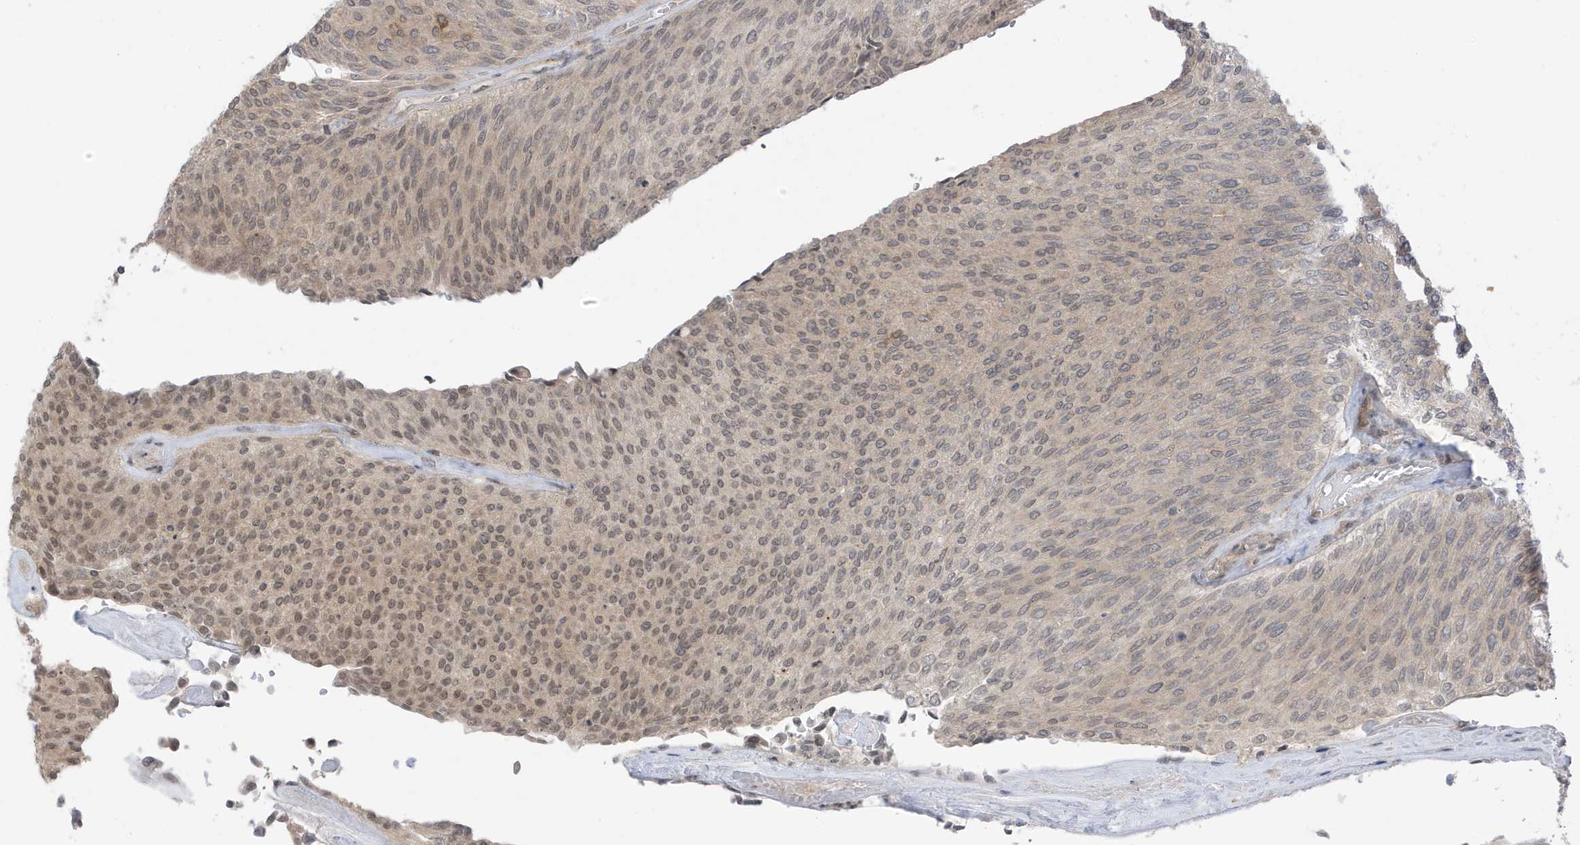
{"staining": {"intensity": "moderate", "quantity": "25%-75%", "location": "nuclear"}, "tissue": "urothelial cancer", "cell_type": "Tumor cells", "image_type": "cancer", "snomed": [{"axis": "morphology", "description": "Urothelial carcinoma, Low grade"}, {"axis": "topography", "description": "Urinary bladder"}], "caption": "Protein staining displays moderate nuclear positivity in approximately 25%-75% of tumor cells in low-grade urothelial carcinoma.", "gene": "TAB3", "patient": {"sex": "female", "age": 79}}